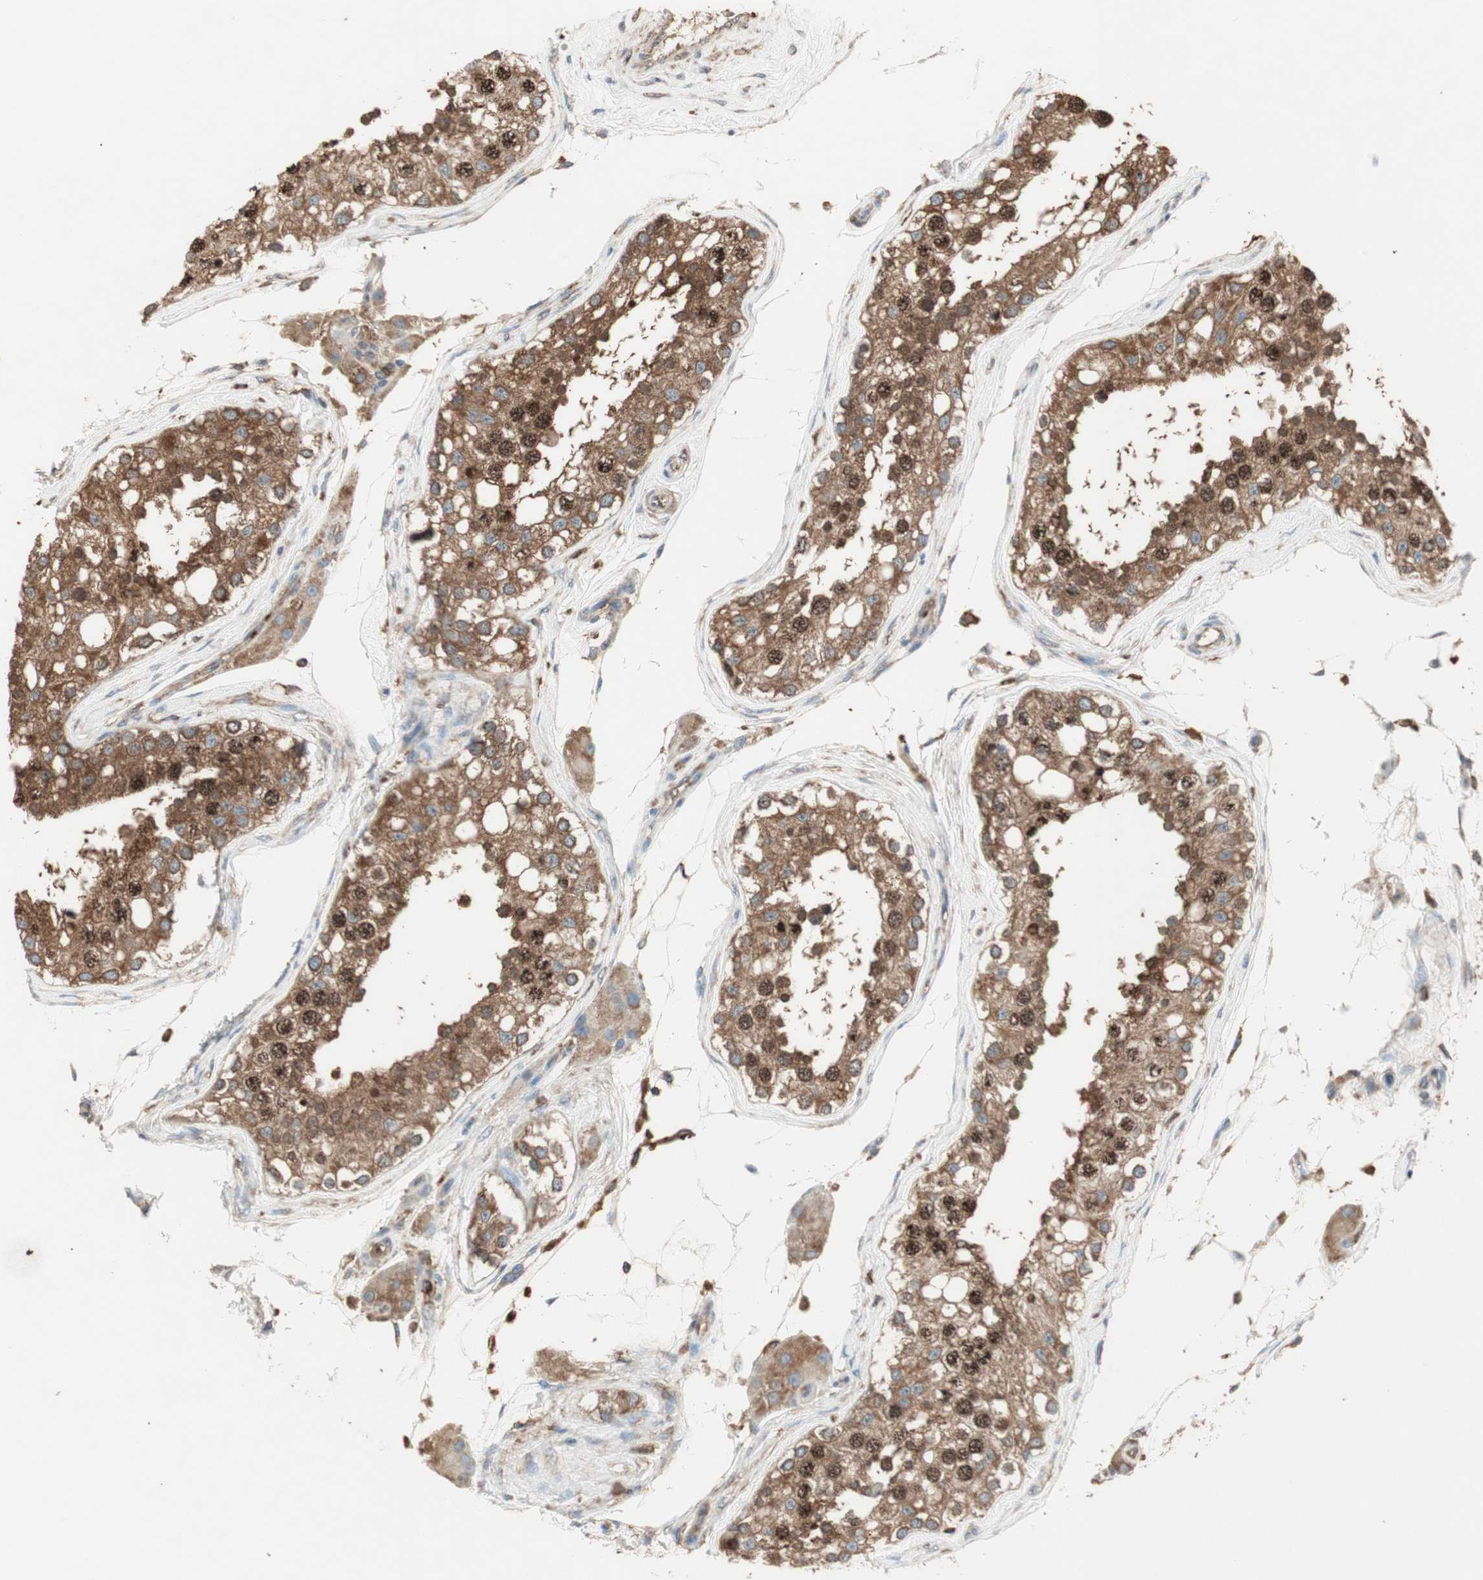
{"staining": {"intensity": "strong", "quantity": ">75%", "location": "cytoplasmic/membranous,nuclear"}, "tissue": "testis", "cell_type": "Cells in seminiferous ducts", "image_type": "normal", "snomed": [{"axis": "morphology", "description": "Normal tissue, NOS"}, {"axis": "topography", "description": "Testis"}], "caption": "DAB (3,3'-diaminobenzidine) immunohistochemical staining of normal testis demonstrates strong cytoplasmic/membranous,nuclear protein expression in about >75% of cells in seminiferous ducts.", "gene": "MMP3", "patient": {"sex": "male", "age": 68}}